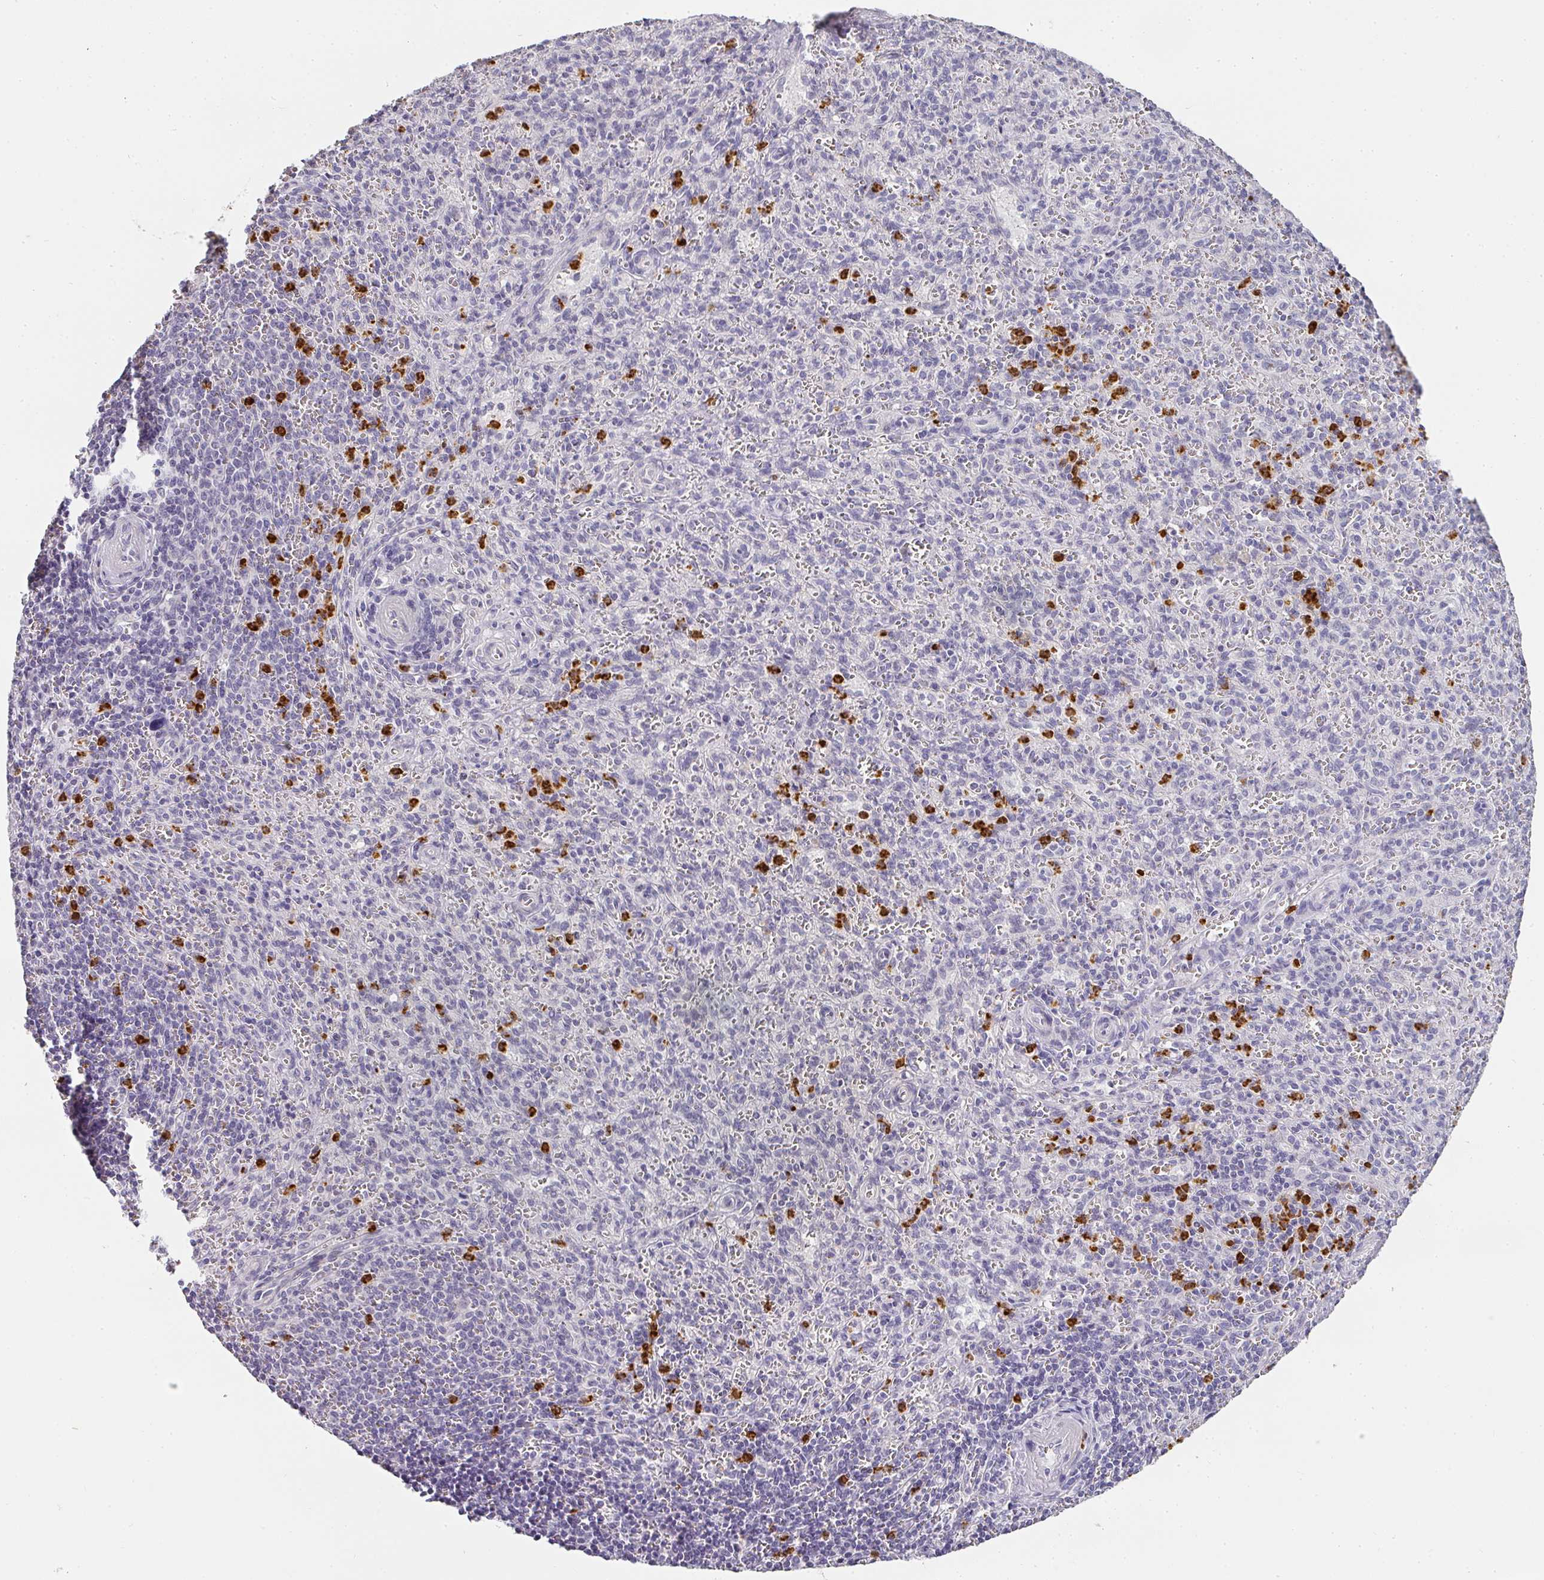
{"staining": {"intensity": "strong", "quantity": "<25%", "location": "cytoplasmic/membranous"}, "tissue": "spleen", "cell_type": "Cells in red pulp", "image_type": "normal", "snomed": [{"axis": "morphology", "description": "Normal tissue, NOS"}, {"axis": "topography", "description": "Spleen"}], "caption": "Immunohistochemistry (IHC) (DAB) staining of unremarkable spleen displays strong cytoplasmic/membranous protein positivity in approximately <25% of cells in red pulp.", "gene": "CAMP", "patient": {"sex": "female", "age": 26}}